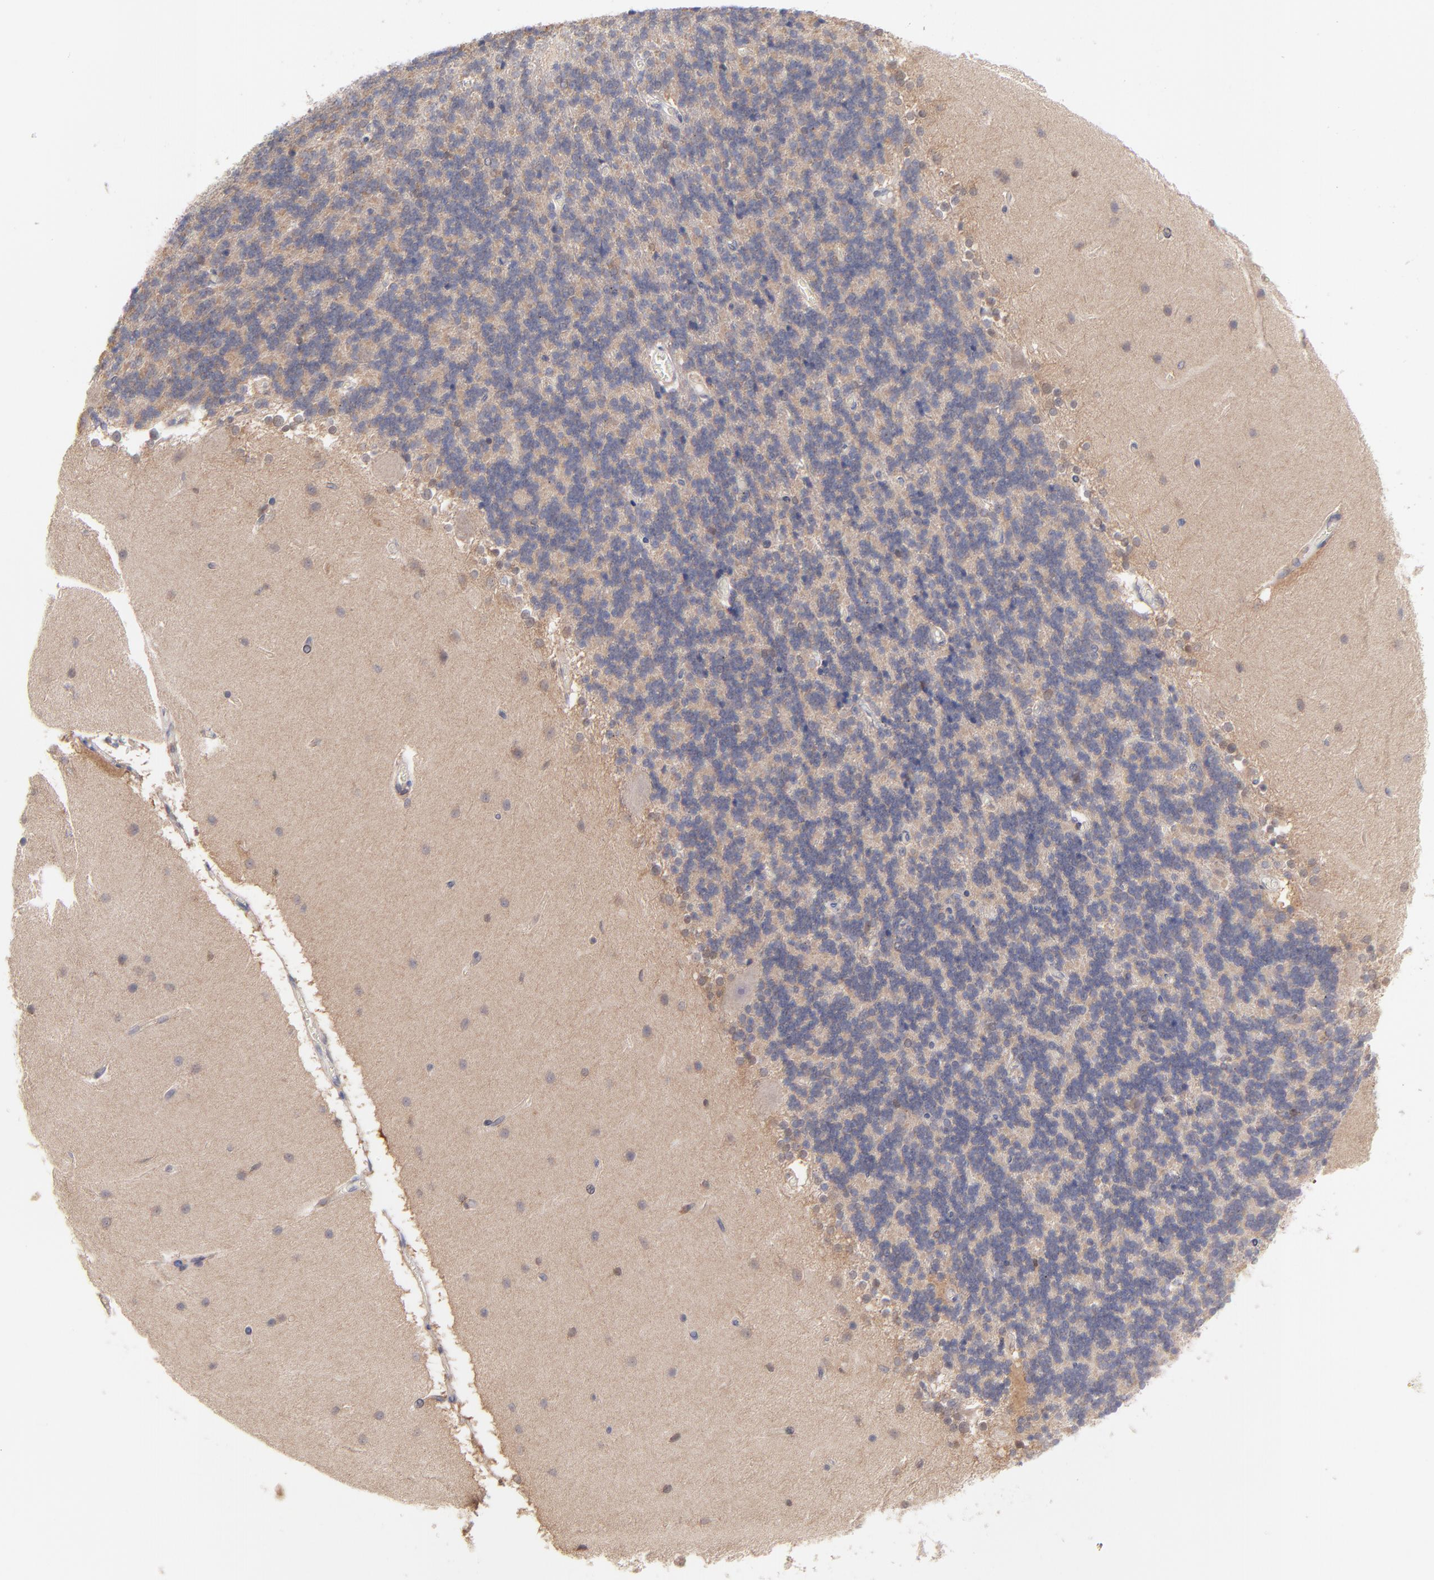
{"staining": {"intensity": "negative", "quantity": "none", "location": "none"}, "tissue": "cerebellum", "cell_type": "Cells in granular layer", "image_type": "normal", "snomed": [{"axis": "morphology", "description": "Normal tissue, NOS"}, {"axis": "topography", "description": "Cerebellum"}], "caption": "Immunohistochemistry histopathology image of normal cerebellum: cerebellum stained with DAB exhibits no significant protein staining in cells in granular layer.", "gene": "GART", "patient": {"sex": "female", "age": 54}}